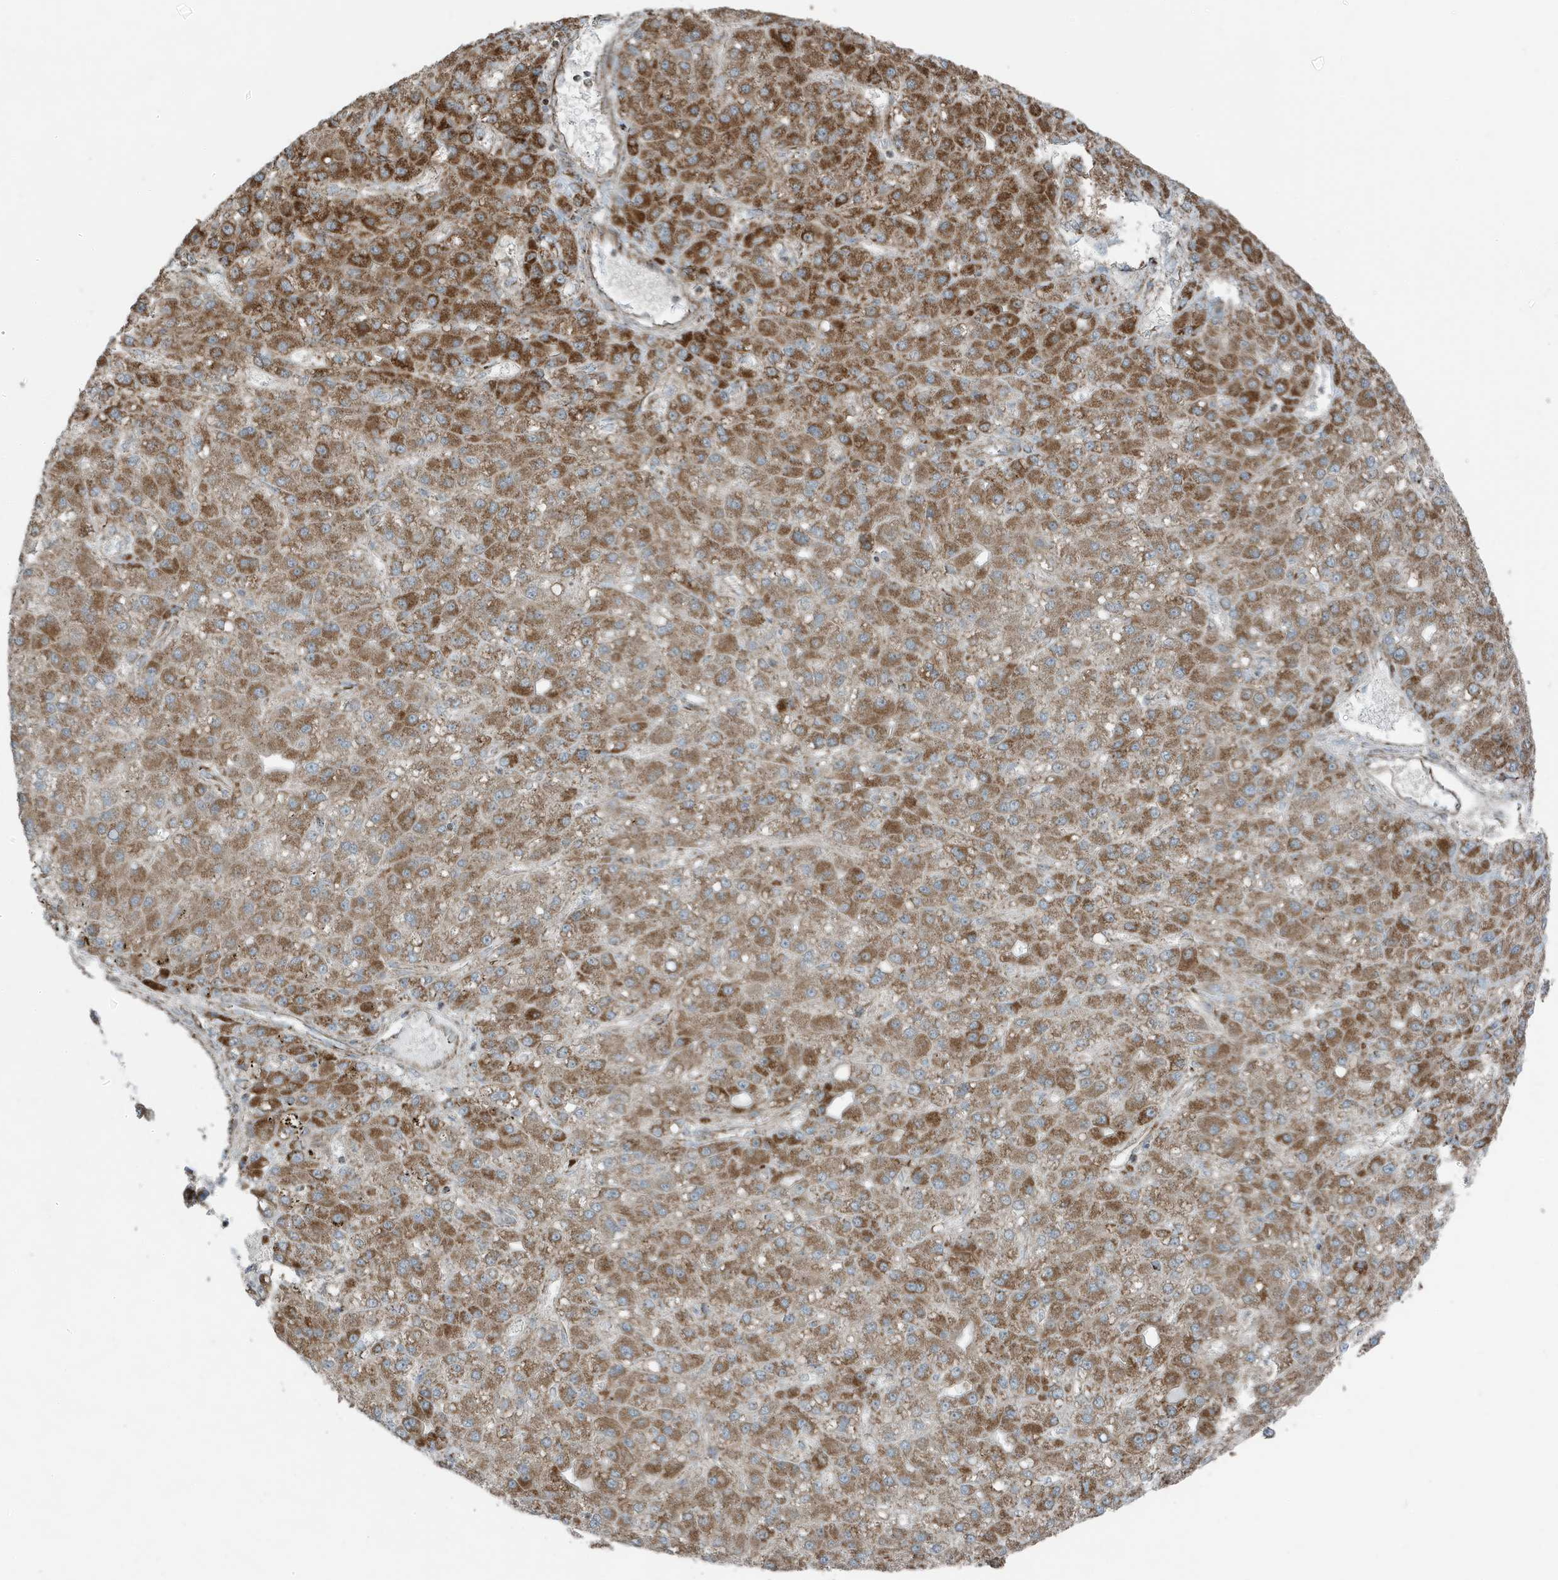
{"staining": {"intensity": "moderate", "quantity": ">75%", "location": "cytoplasmic/membranous"}, "tissue": "liver cancer", "cell_type": "Tumor cells", "image_type": "cancer", "snomed": [{"axis": "morphology", "description": "Carcinoma, Hepatocellular, NOS"}, {"axis": "topography", "description": "Liver"}], "caption": "The immunohistochemical stain highlights moderate cytoplasmic/membranous positivity in tumor cells of hepatocellular carcinoma (liver) tissue.", "gene": "GOLGA4", "patient": {"sex": "male", "age": 67}}